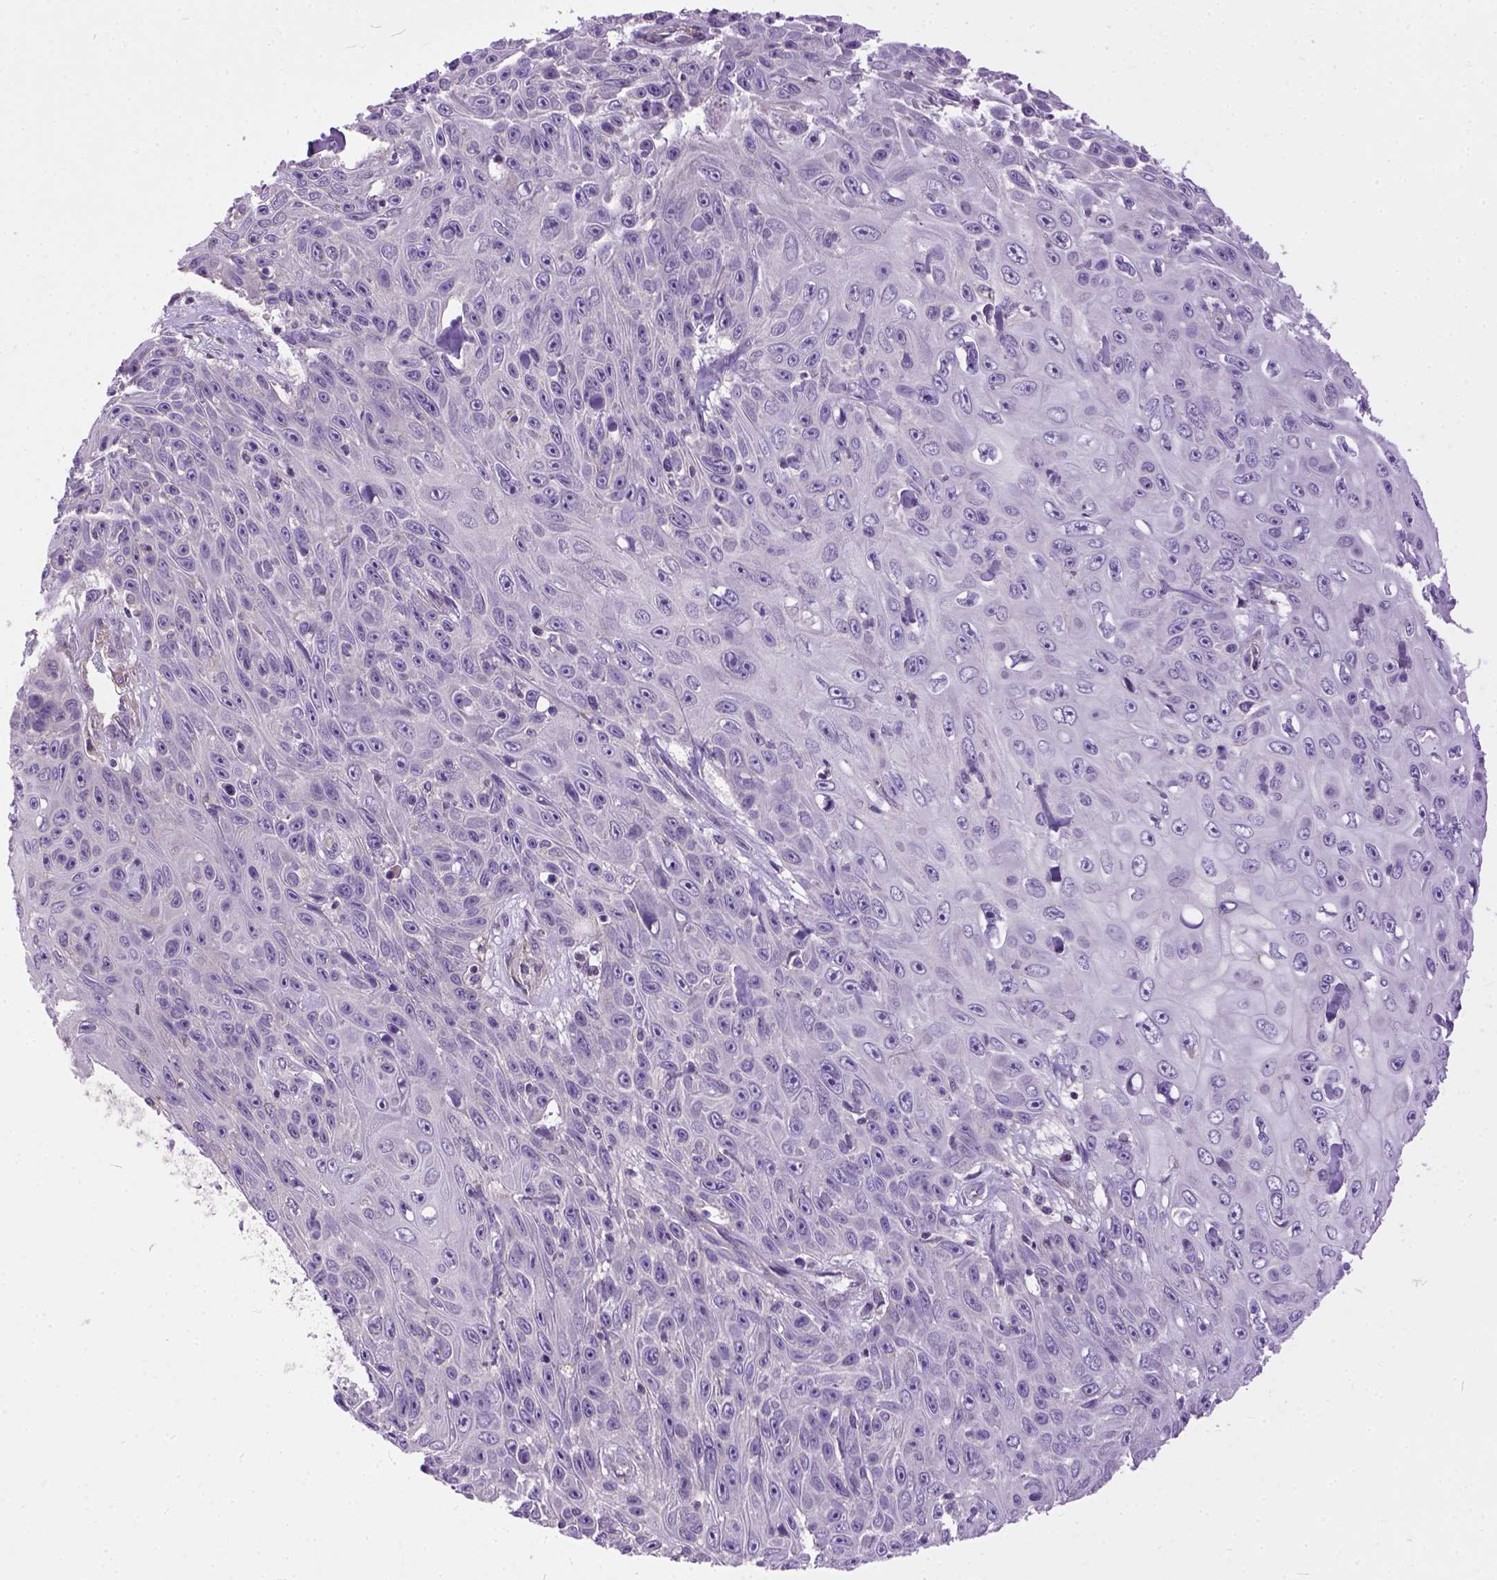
{"staining": {"intensity": "negative", "quantity": "none", "location": "none"}, "tissue": "skin cancer", "cell_type": "Tumor cells", "image_type": "cancer", "snomed": [{"axis": "morphology", "description": "Squamous cell carcinoma, NOS"}, {"axis": "topography", "description": "Skin"}], "caption": "DAB immunohistochemical staining of squamous cell carcinoma (skin) displays no significant staining in tumor cells. (DAB (3,3'-diaminobenzidine) immunohistochemistry with hematoxylin counter stain).", "gene": "BANF2", "patient": {"sex": "male", "age": 82}}